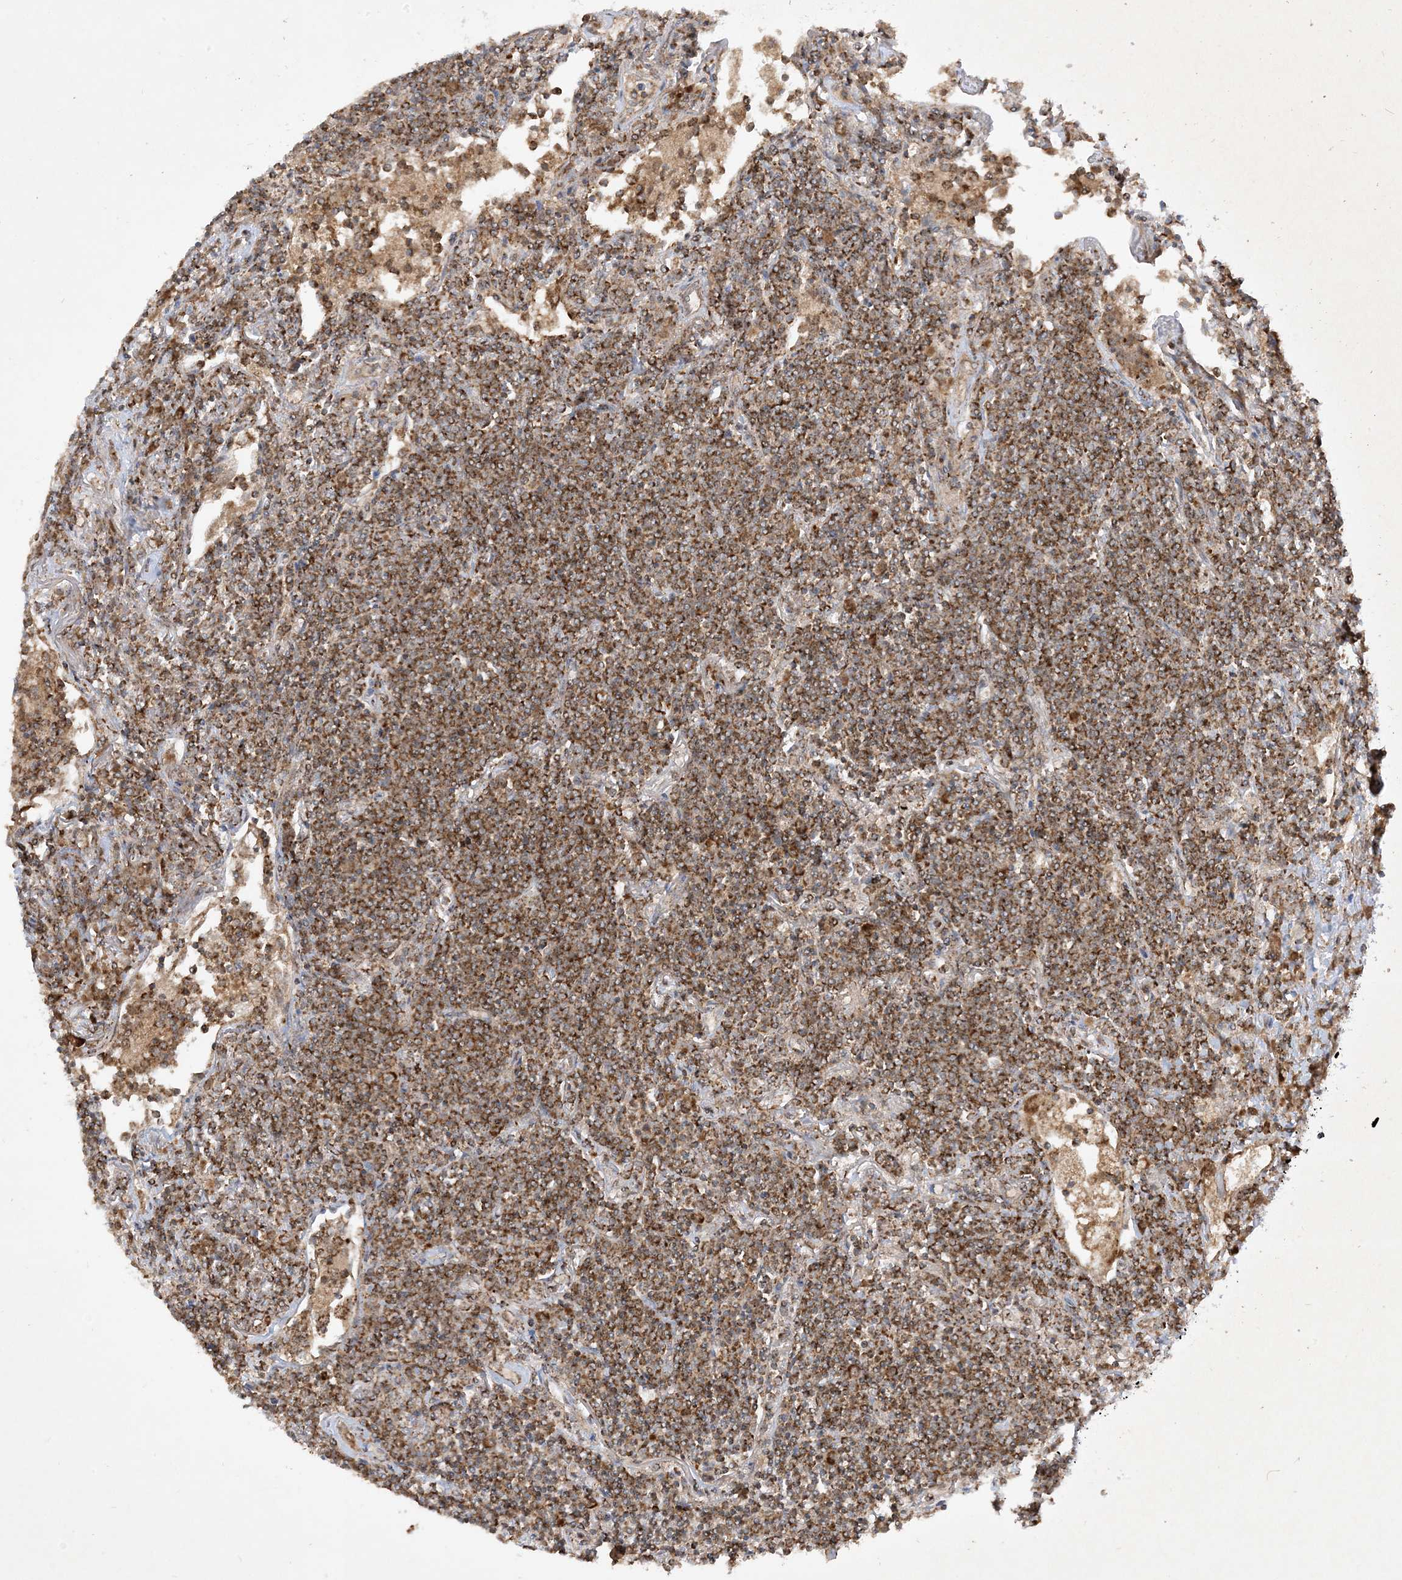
{"staining": {"intensity": "moderate", "quantity": ">75%", "location": "cytoplasmic/membranous"}, "tissue": "lymphoma", "cell_type": "Tumor cells", "image_type": "cancer", "snomed": [{"axis": "morphology", "description": "Malignant lymphoma, non-Hodgkin's type, Low grade"}, {"axis": "topography", "description": "Lung"}], "caption": "Protein analysis of malignant lymphoma, non-Hodgkin's type (low-grade) tissue shows moderate cytoplasmic/membranous positivity in about >75% of tumor cells.", "gene": "NDUFAF3", "patient": {"sex": "female", "age": 71}}